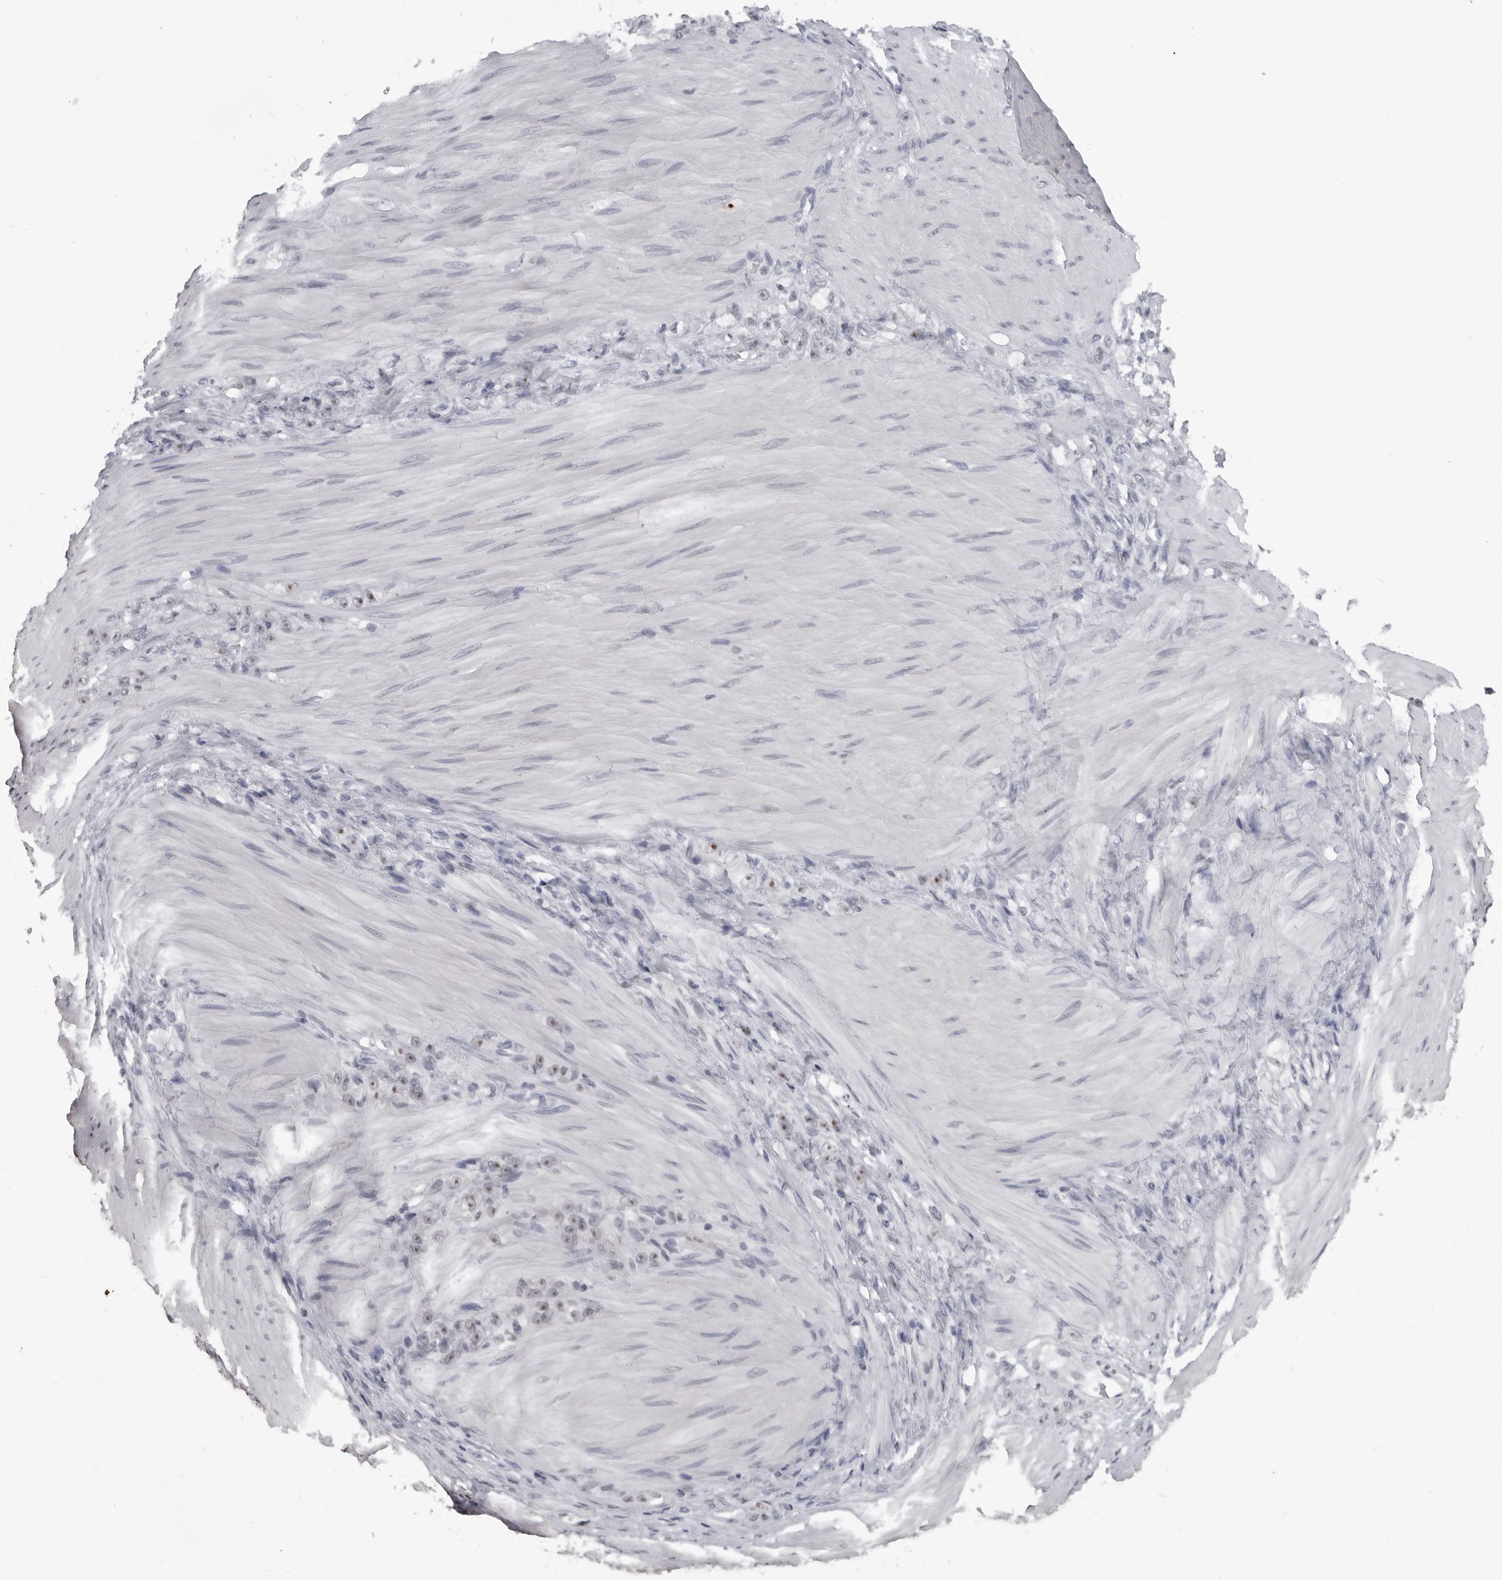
{"staining": {"intensity": "weak", "quantity": "<25%", "location": "nuclear"}, "tissue": "stomach cancer", "cell_type": "Tumor cells", "image_type": "cancer", "snomed": [{"axis": "morphology", "description": "Normal tissue, NOS"}, {"axis": "morphology", "description": "Adenocarcinoma, NOS"}, {"axis": "topography", "description": "Stomach"}], "caption": "A high-resolution micrograph shows immunohistochemistry staining of stomach cancer (adenocarcinoma), which exhibits no significant staining in tumor cells. (Brightfield microscopy of DAB (3,3'-diaminobenzidine) immunohistochemistry at high magnification).", "gene": "DDX54", "patient": {"sex": "male", "age": 82}}